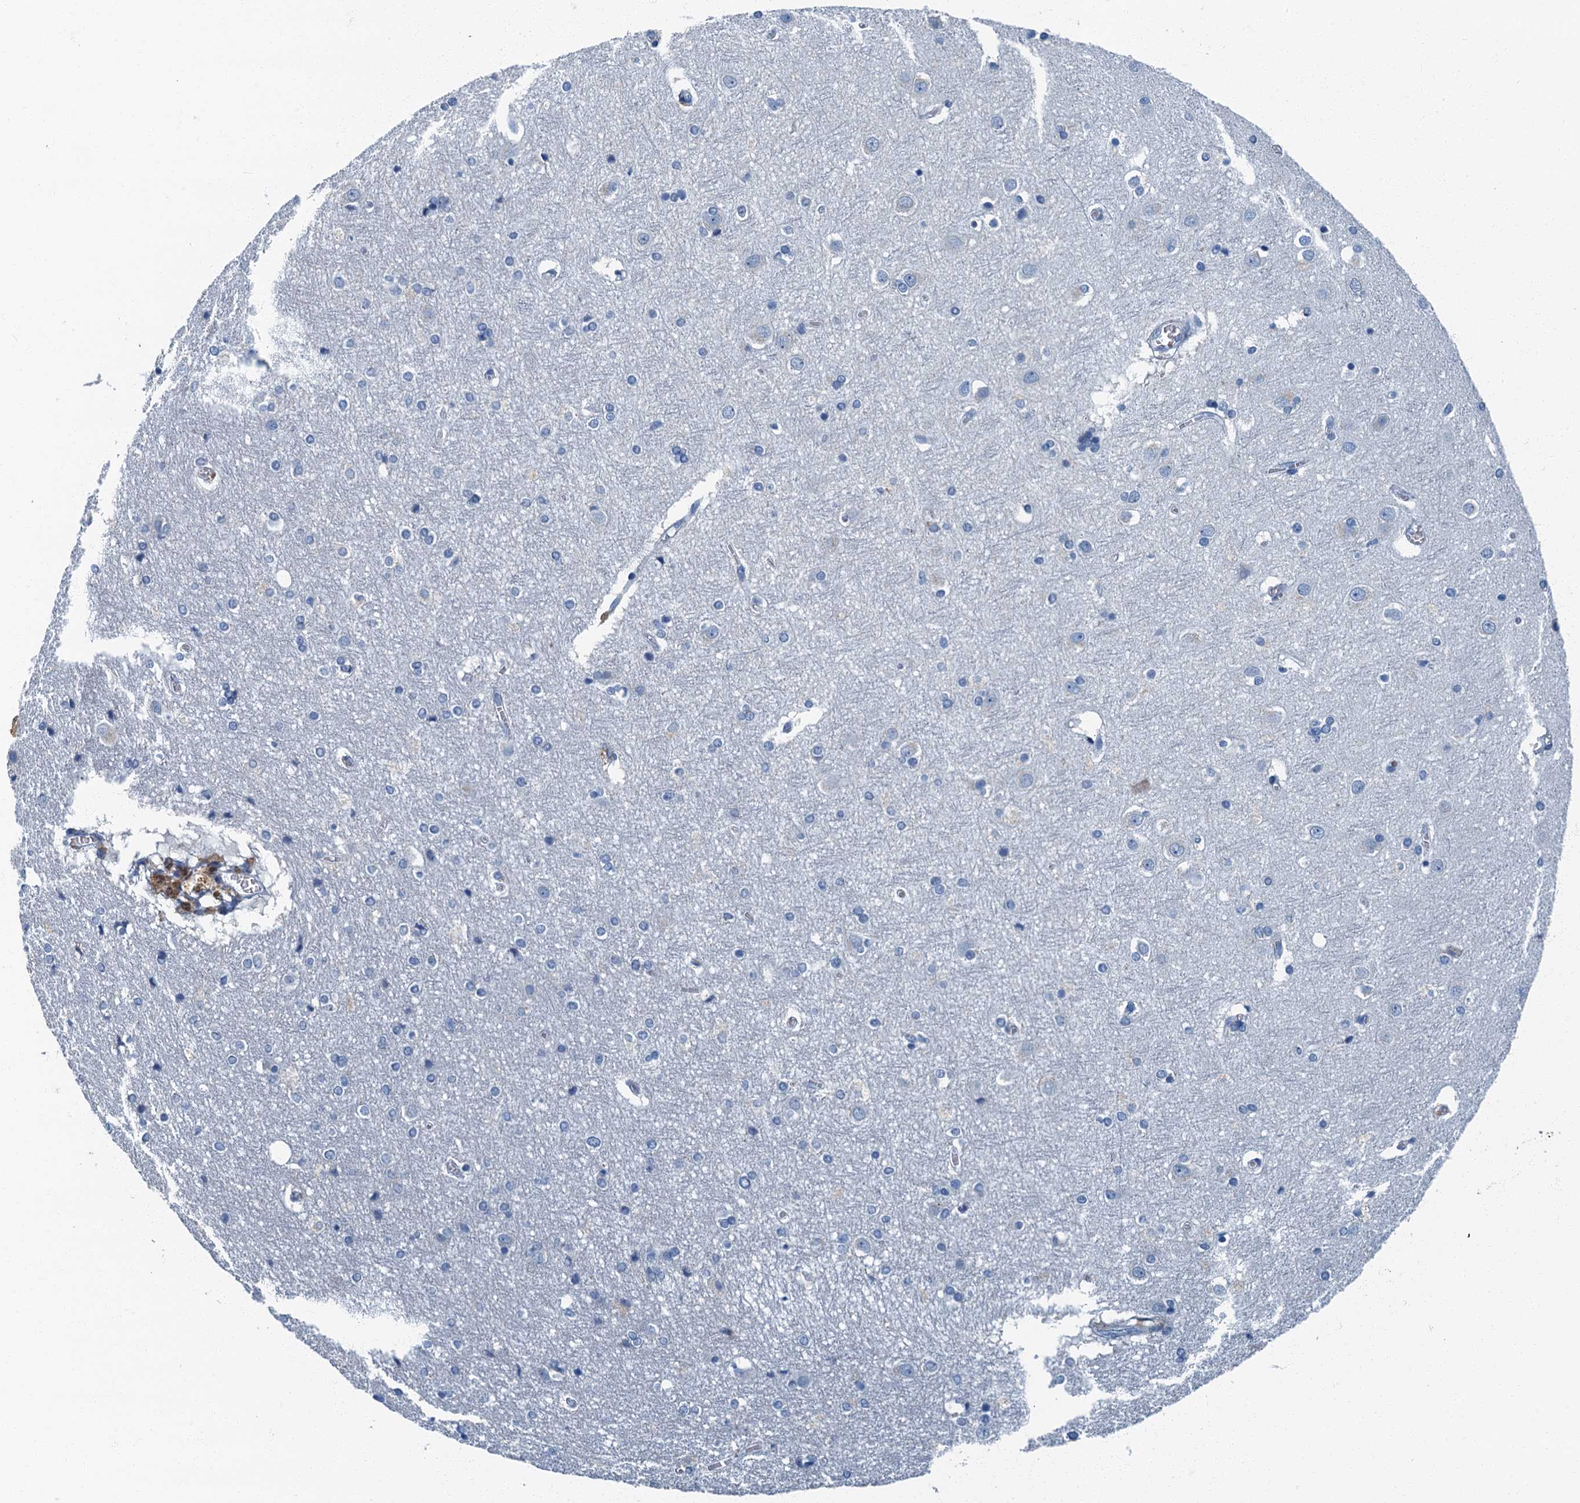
{"staining": {"intensity": "negative", "quantity": "none", "location": "none"}, "tissue": "cerebral cortex", "cell_type": "Endothelial cells", "image_type": "normal", "snomed": [{"axis": "morphology", "description": "Normal tissue, NOS"}, {"axis": "topography", "description": "Cerebral cortex"}], "caption": "A micrograph of cerebral cortex stained for a protein exhibits no brown staining in endothelial cells. (Brightfield microscopy of DAB (3,3'-diaminobenzidine) immunohistochemistry (IHC) at high magnification).", "gene": "GADL1", "patient": {"sex": "male", "age": 54}}